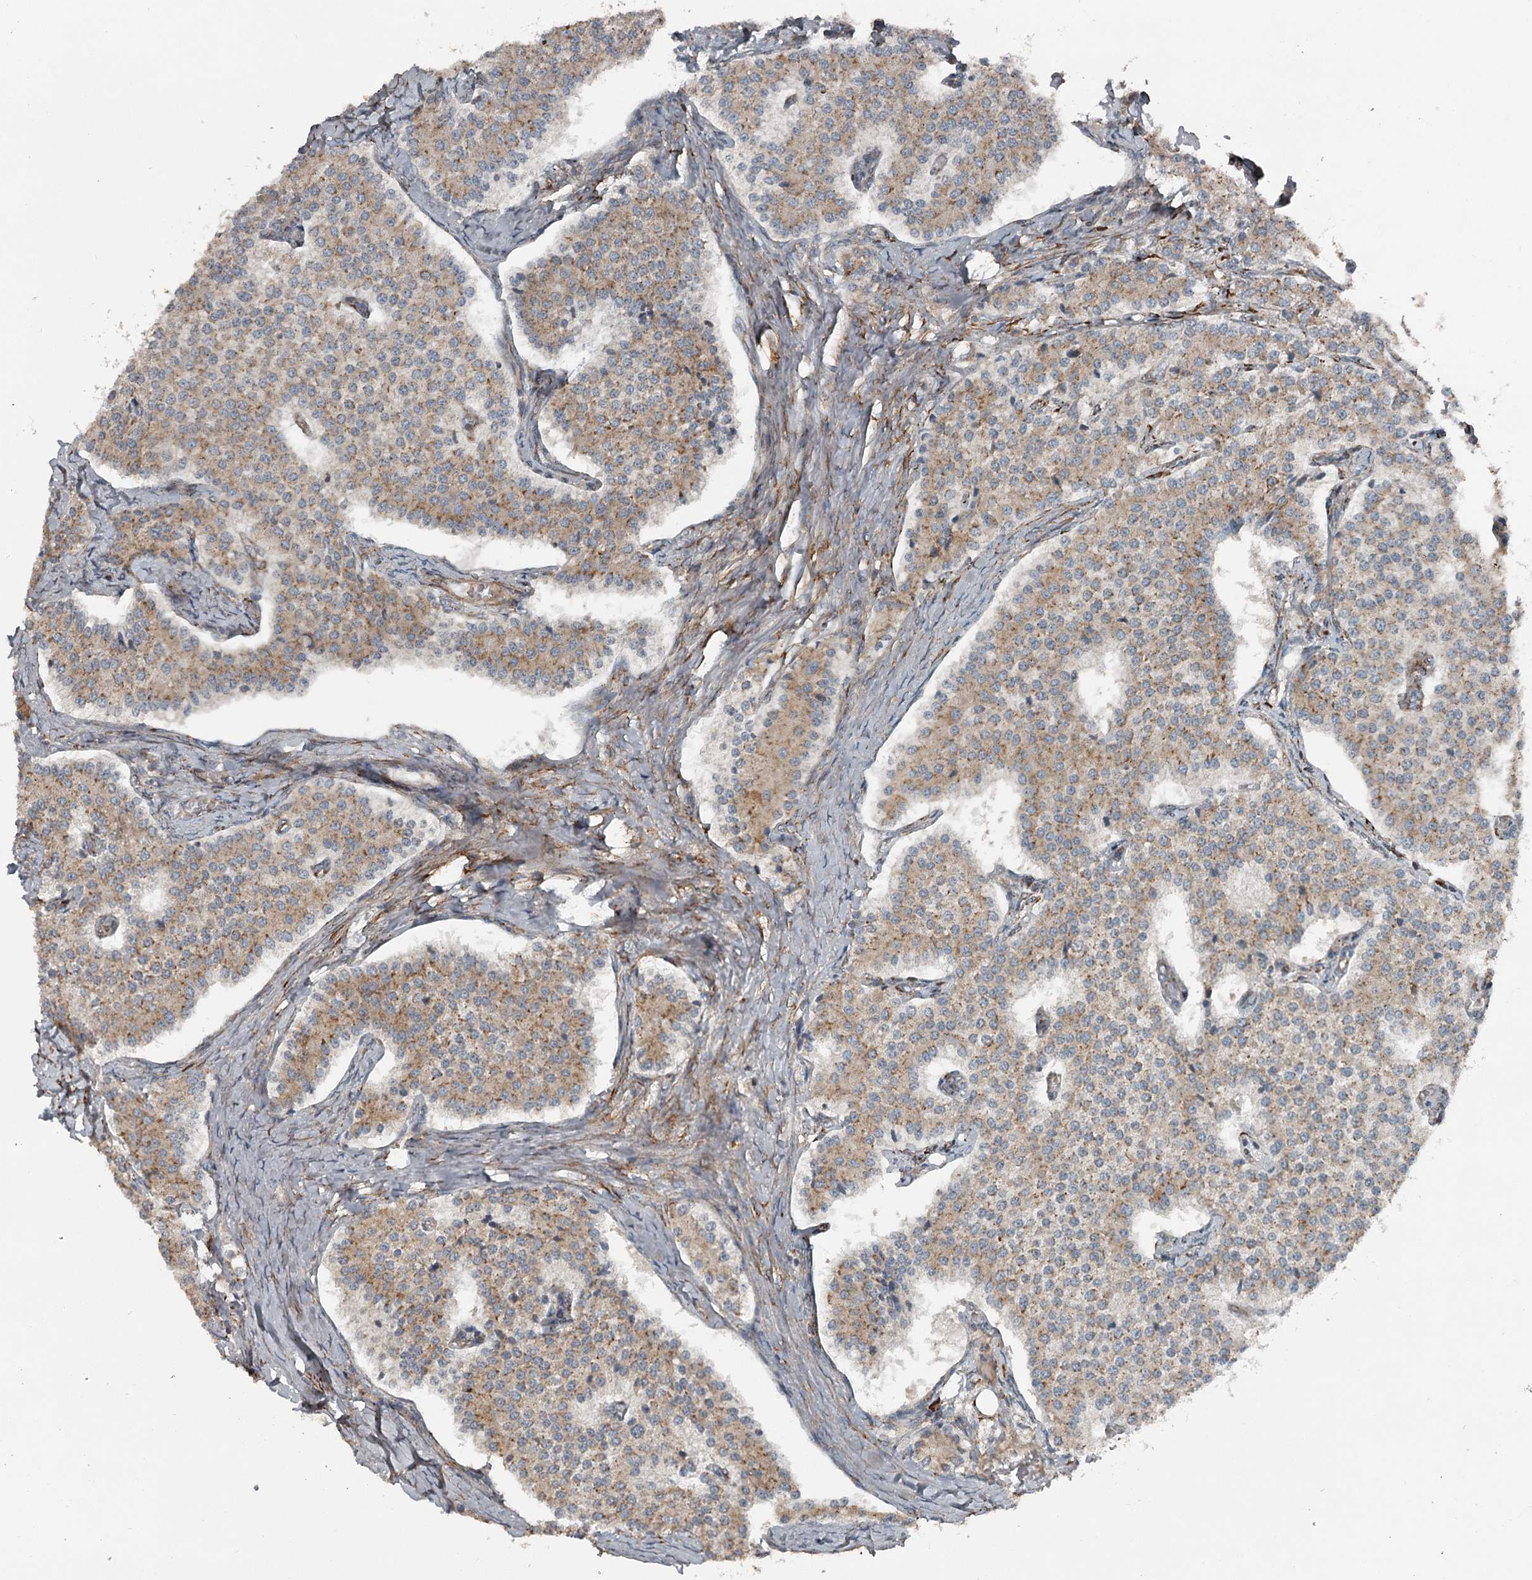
{"staining": {"intensity": "weak", "quantity": "25%-75%", "location": "cytoplasmic/membranous"}, "tissue": "carcinoid", "cell_type": "Tumor cells", "image_type": "cancer", "snomed": [{"axis": "morphology", "description": "Carcinoid, malignant, NOS"}, {"axis": "topography", "description": "Colon"}], "caption": "DAB (3,3'-diaminobenzidine) immunohistochemical staining of human carcinoid shows weak cytoplasmic/membranous protein expression in about 25%-75% of tumor cells.", "gene": "RASSF8", "patient": {"sex": "female", "age": 52}}